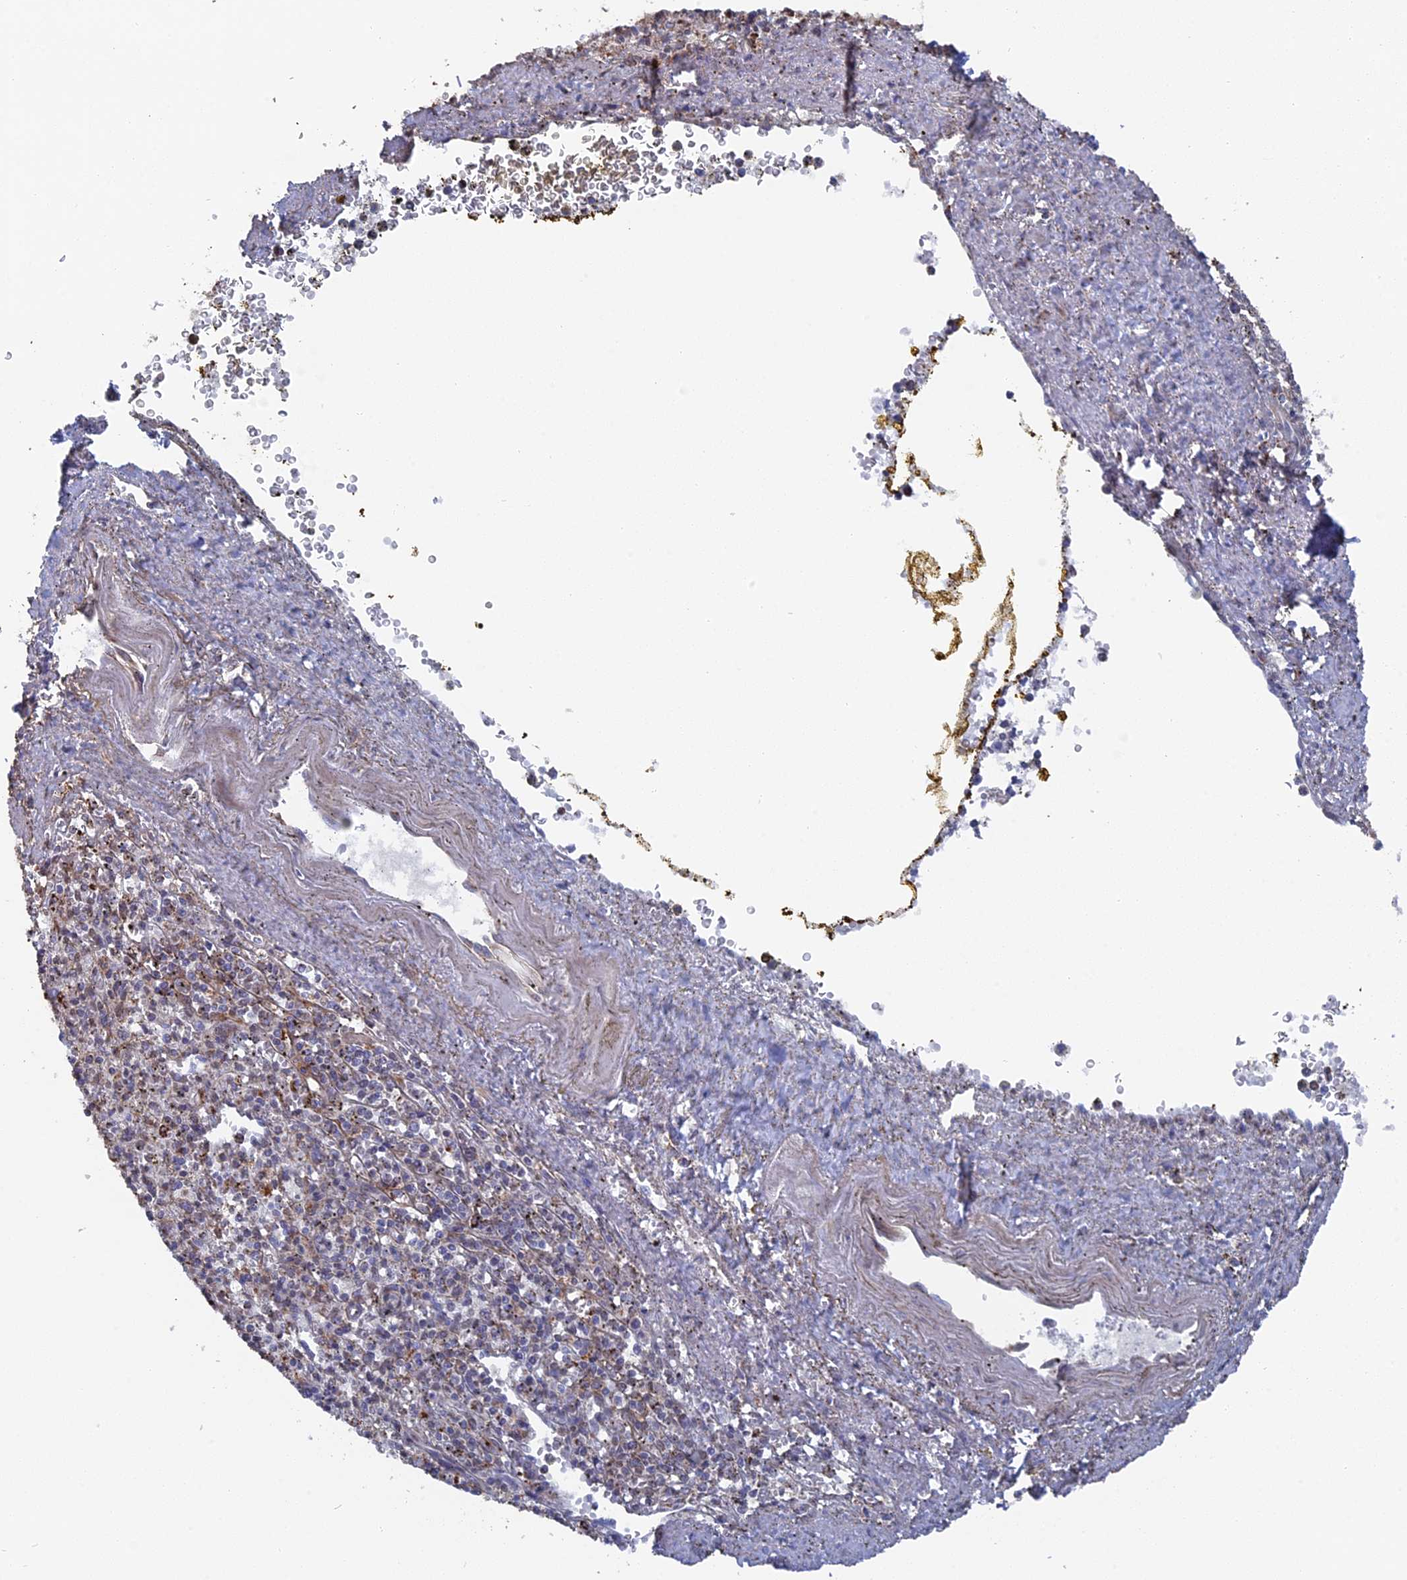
{"staining": {"intensity": "moderate", "quantity": "<25%", "location": "cytoplasmic/membranous"}, "tissue": "spleen", "cell_type": "Cells in red pulp", "image_type": "normal", "snomed": [{"axis": "morphology", "description": "Normal tissue, NOS"}, {"axis": "topography", "description": "Spleen"}], "caption": "Cells in red pulp display moderate cytoplasmic/membranous expression in about <25% of cells in benign spleen.", "gene": "SMG9", "patient": {"sex": "male", "age": 72}}